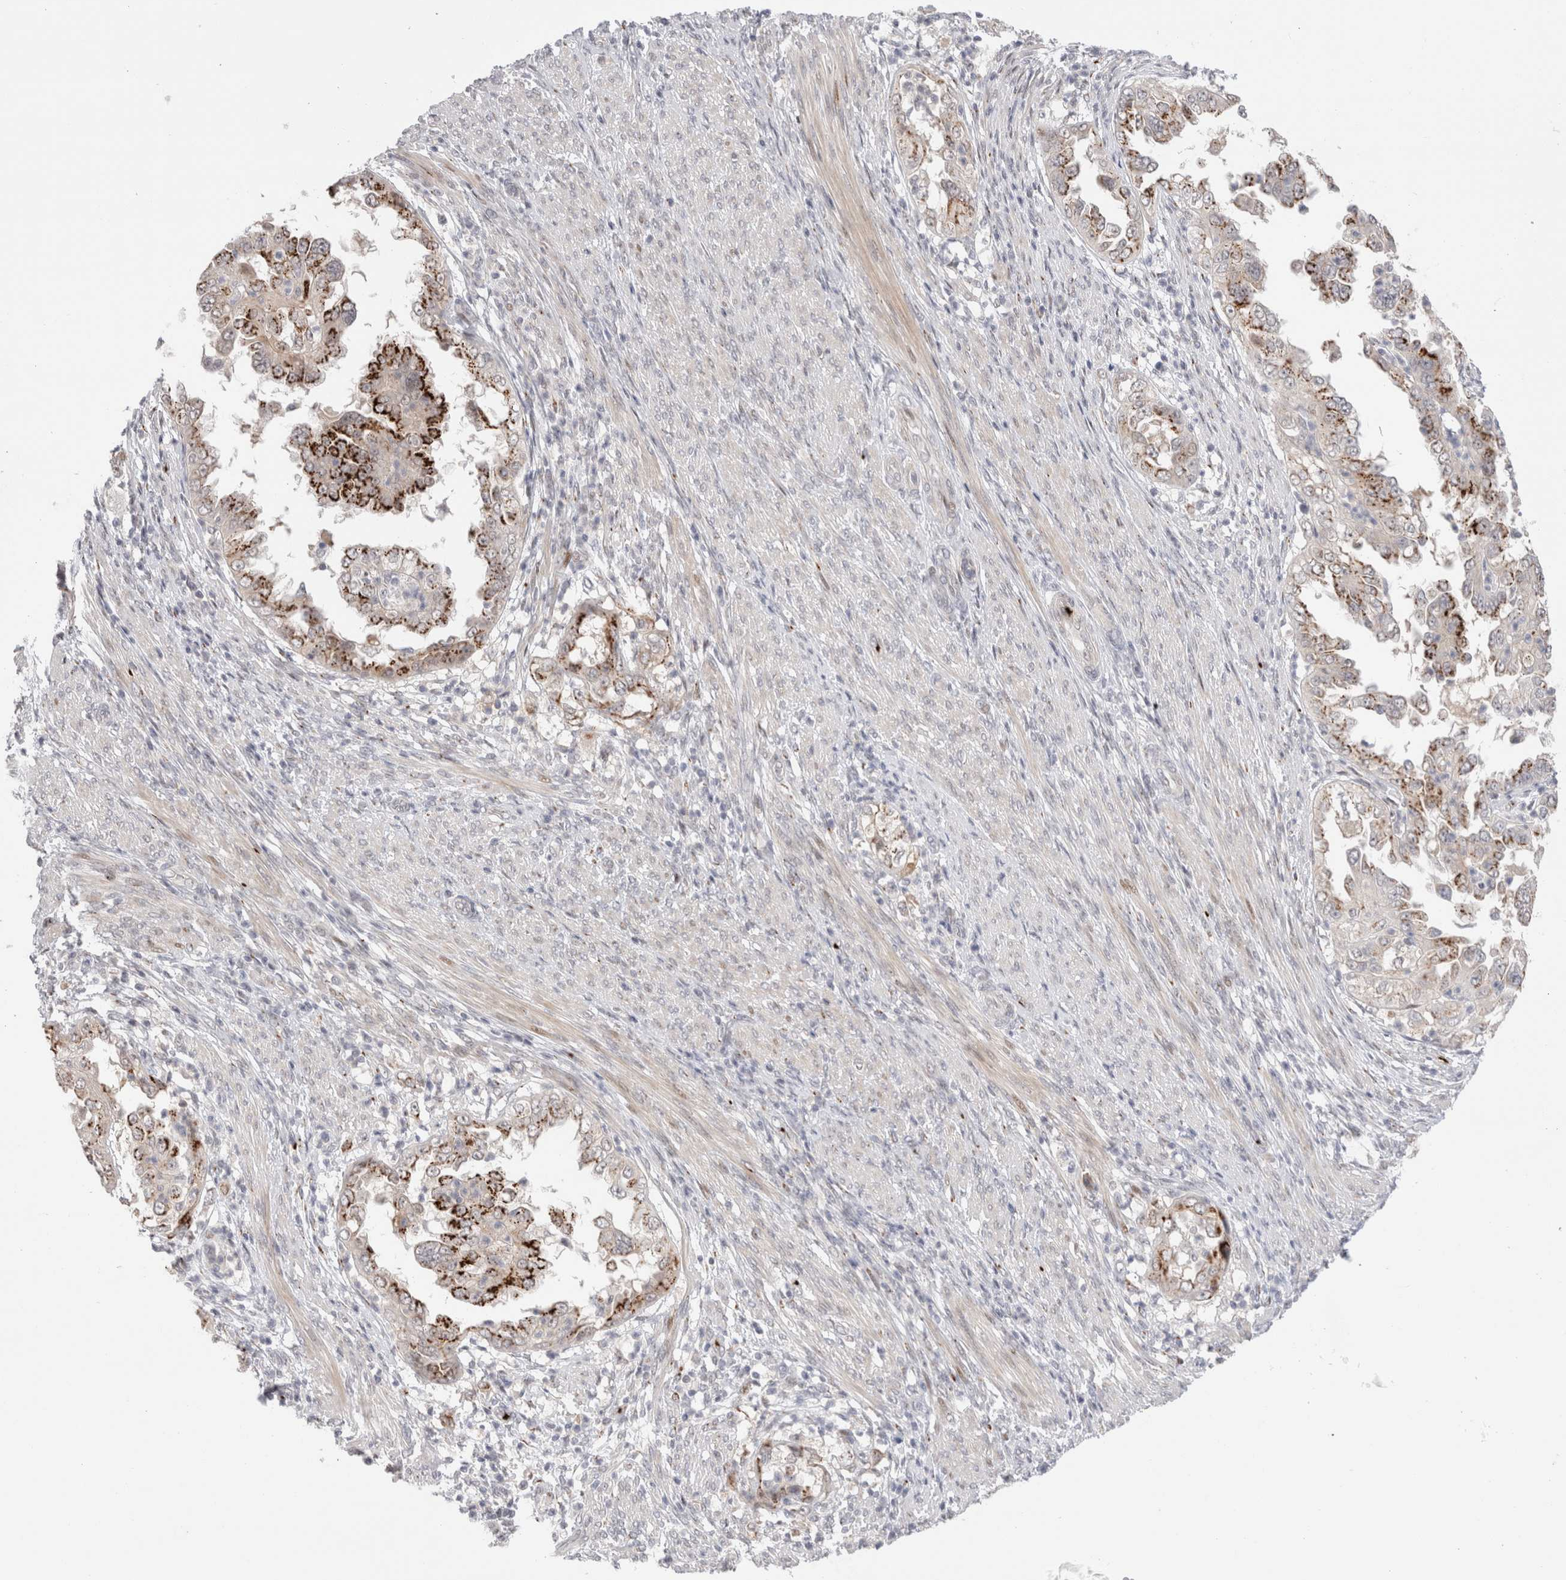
{"staining": {"intensity": "strong", "quantity": "<25%", "location": "cytoplasmic/membranous"}, "tissue": "endometrial cancer", "cell_type": "Tumor cells", "image_type": "cancer", "snomed": [{"axis": "morphology", "description": "Adenocarcinoma, NOS"}, {"axis": "topography", "description": "Endometrium"}], "caption": "Immunohistochemical staining of endometrial cancer (adenocarcinoma) exhibits medium levels of strong cytoplasmic/membranous staining in approximately <25% of tumor cells. (DAB (3,3'-diaminobenzidine) = brown stain, brightfield microscopy at high magnification).", "gene": "VPS28", "patient": {"sex": "female", "age": 85}}